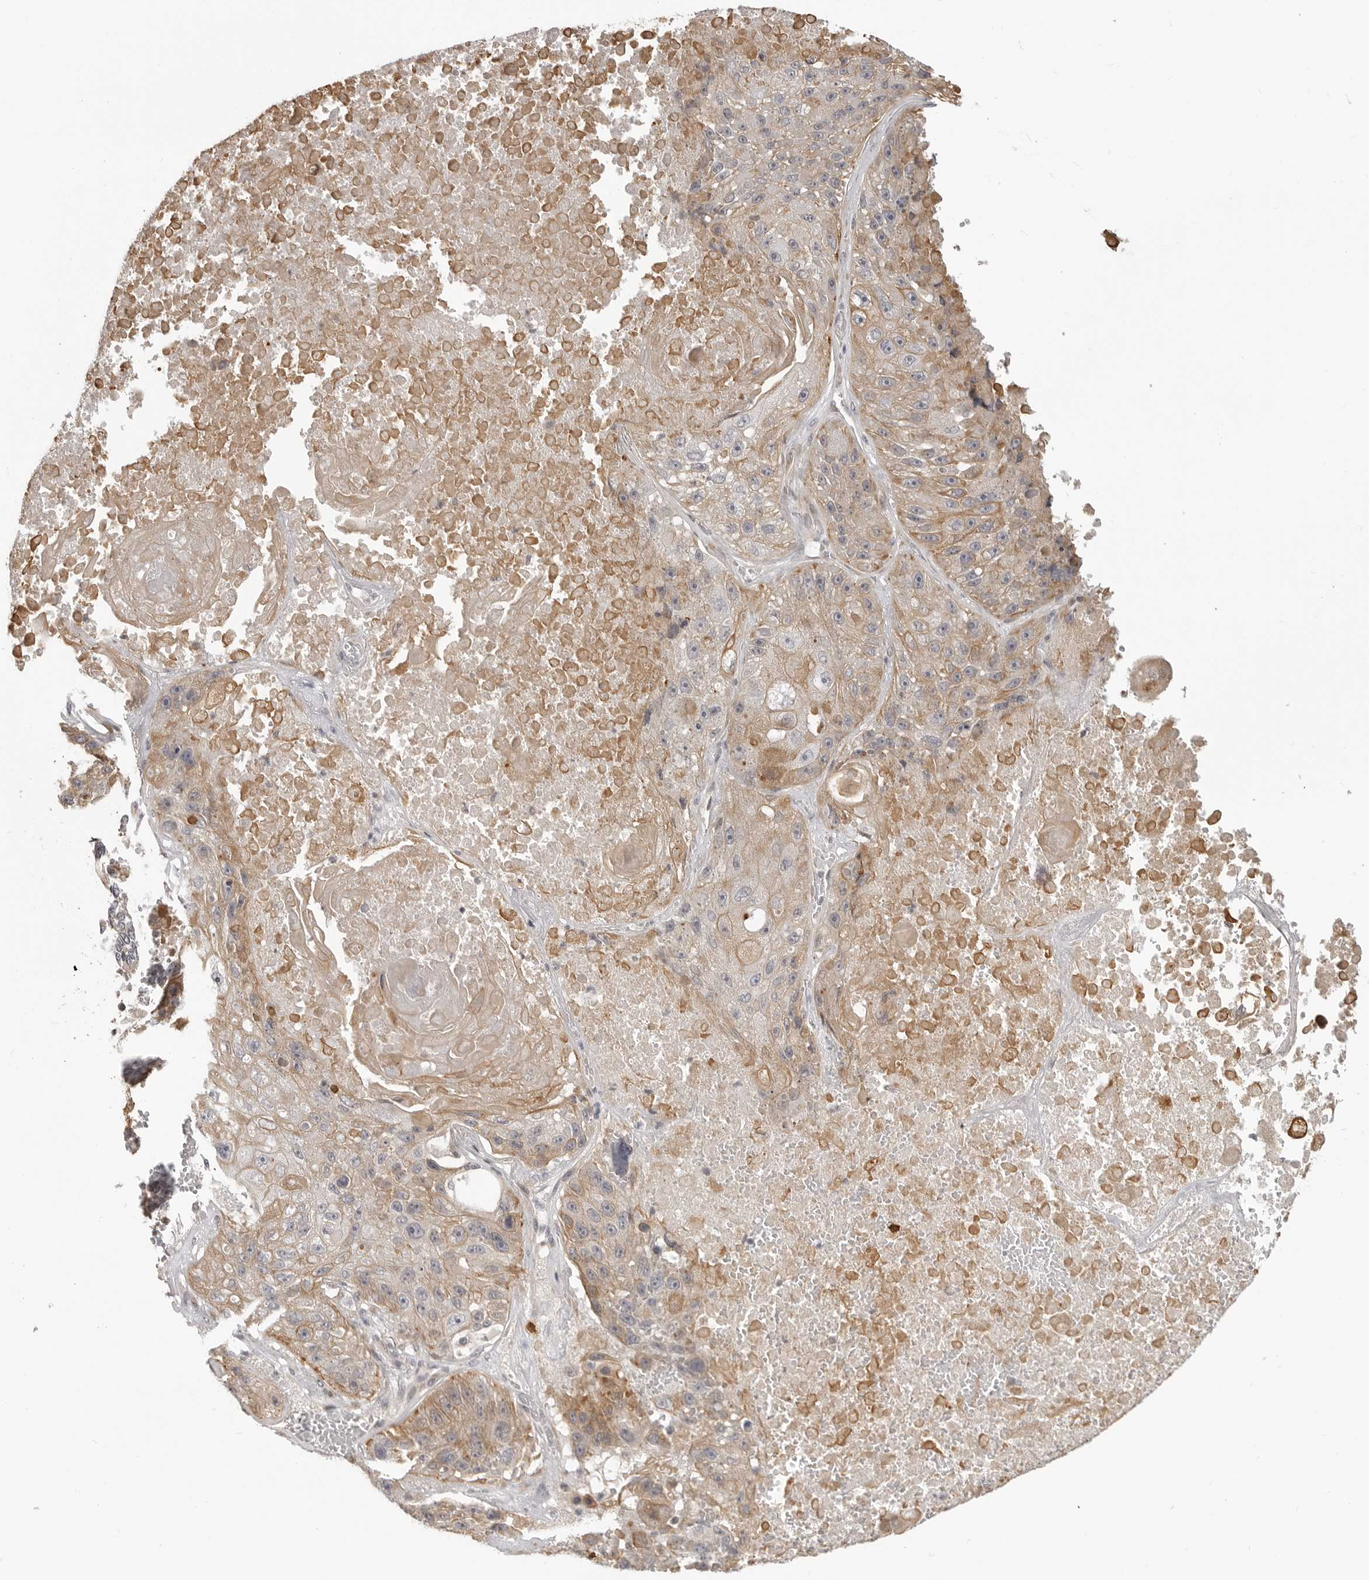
{"staining": {"intensity": "moderate", "quantity": ">75%", "location": "cytoplasmic/membranous"}, "tissue": "lung cancer", "cell_type": "Tumor cells", "image_type": "cancer", "snomed": [{"axis": "morphology", "description": "Squamous cell carcinoma, NOS"}, {"axis": "topography", "description": "Lung"}], "caption": "Protein expression by IHC demonstrates moderate cytoplasmic/membranous staining in about >75% of tumor cells in lung squamous cell carcinoma.", "gene": "IDO1", "patient": {"sex": "male", "age": 61}}